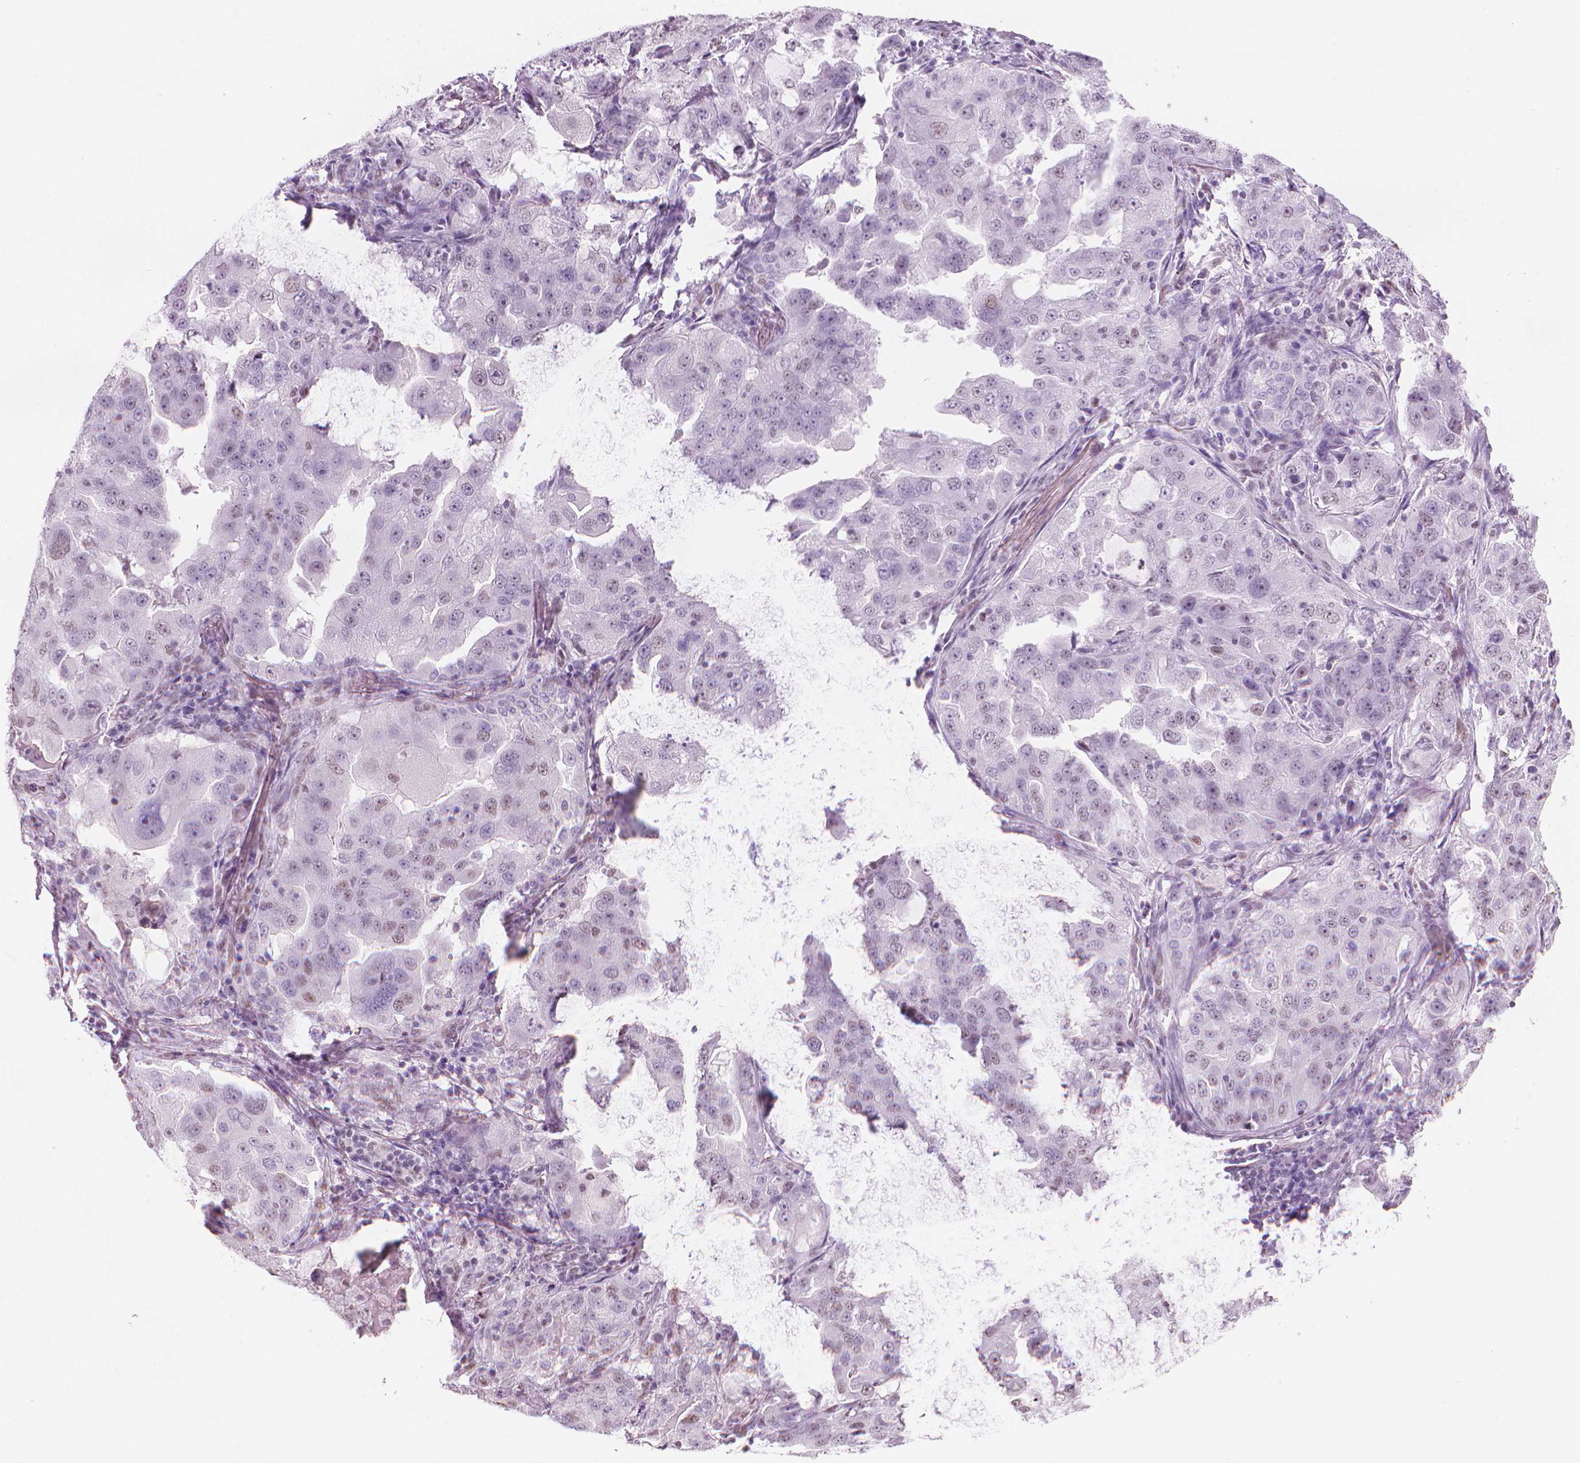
{"staining": {"intensity": "negative", "quantity": "none", "location": "none"}, "tissue": "lung cancer", "cell_type": "Tumor cells", "image_type": "cancer", "snomed": [{"axis": "morphology", "description": "Adenocarcinoma, NOS"}, {"axis": "topography", "description": "Lung"}], "caption": "Tumor cells are negative for protein expression in human lung adenocarcinoma. (Immunohistochemistry (ihc), brightfield microscopy, high magnification).", "gene": "PIAS2", "patient": {"sex": "female", "age": 61}}